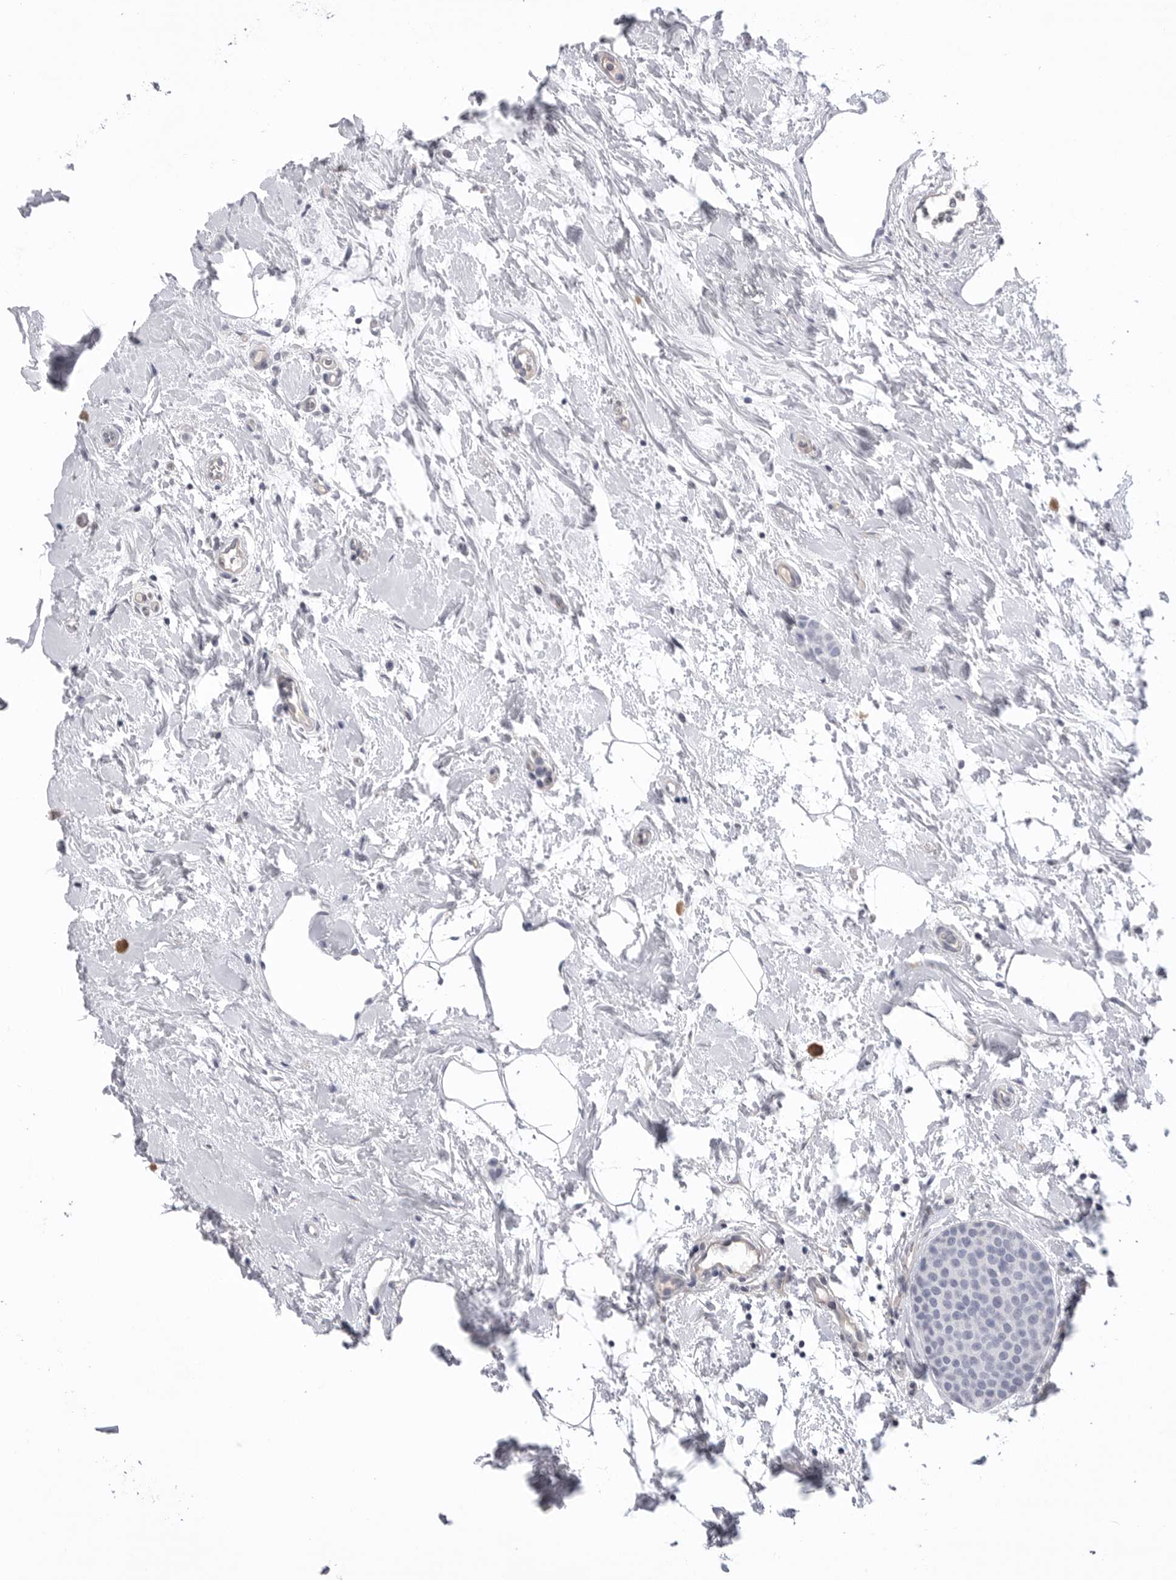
{"staining": {"intensity": "negative", "quantity": "none", "location": "none"}, "tissue": "breast cancer", "cell_type": "Tumor cells", "image_type": "cancer", "snomed": [{"axis": "morphology", "description": "Lobular carcinoma, in situ"}, {"axis": "morphology", "description": "Lobular carcinoma"}, {"axis": "topography", "description": "Breast"}], "caption": "High power microscopy histopathology image of an immunohistochemistry (IHC) image of breast cancer (lobular carcinoma in situ), revealing no significant staining in tumor cells.", "gene": "DLGAP3", "patient": {"sex": "female", "age": 41}}